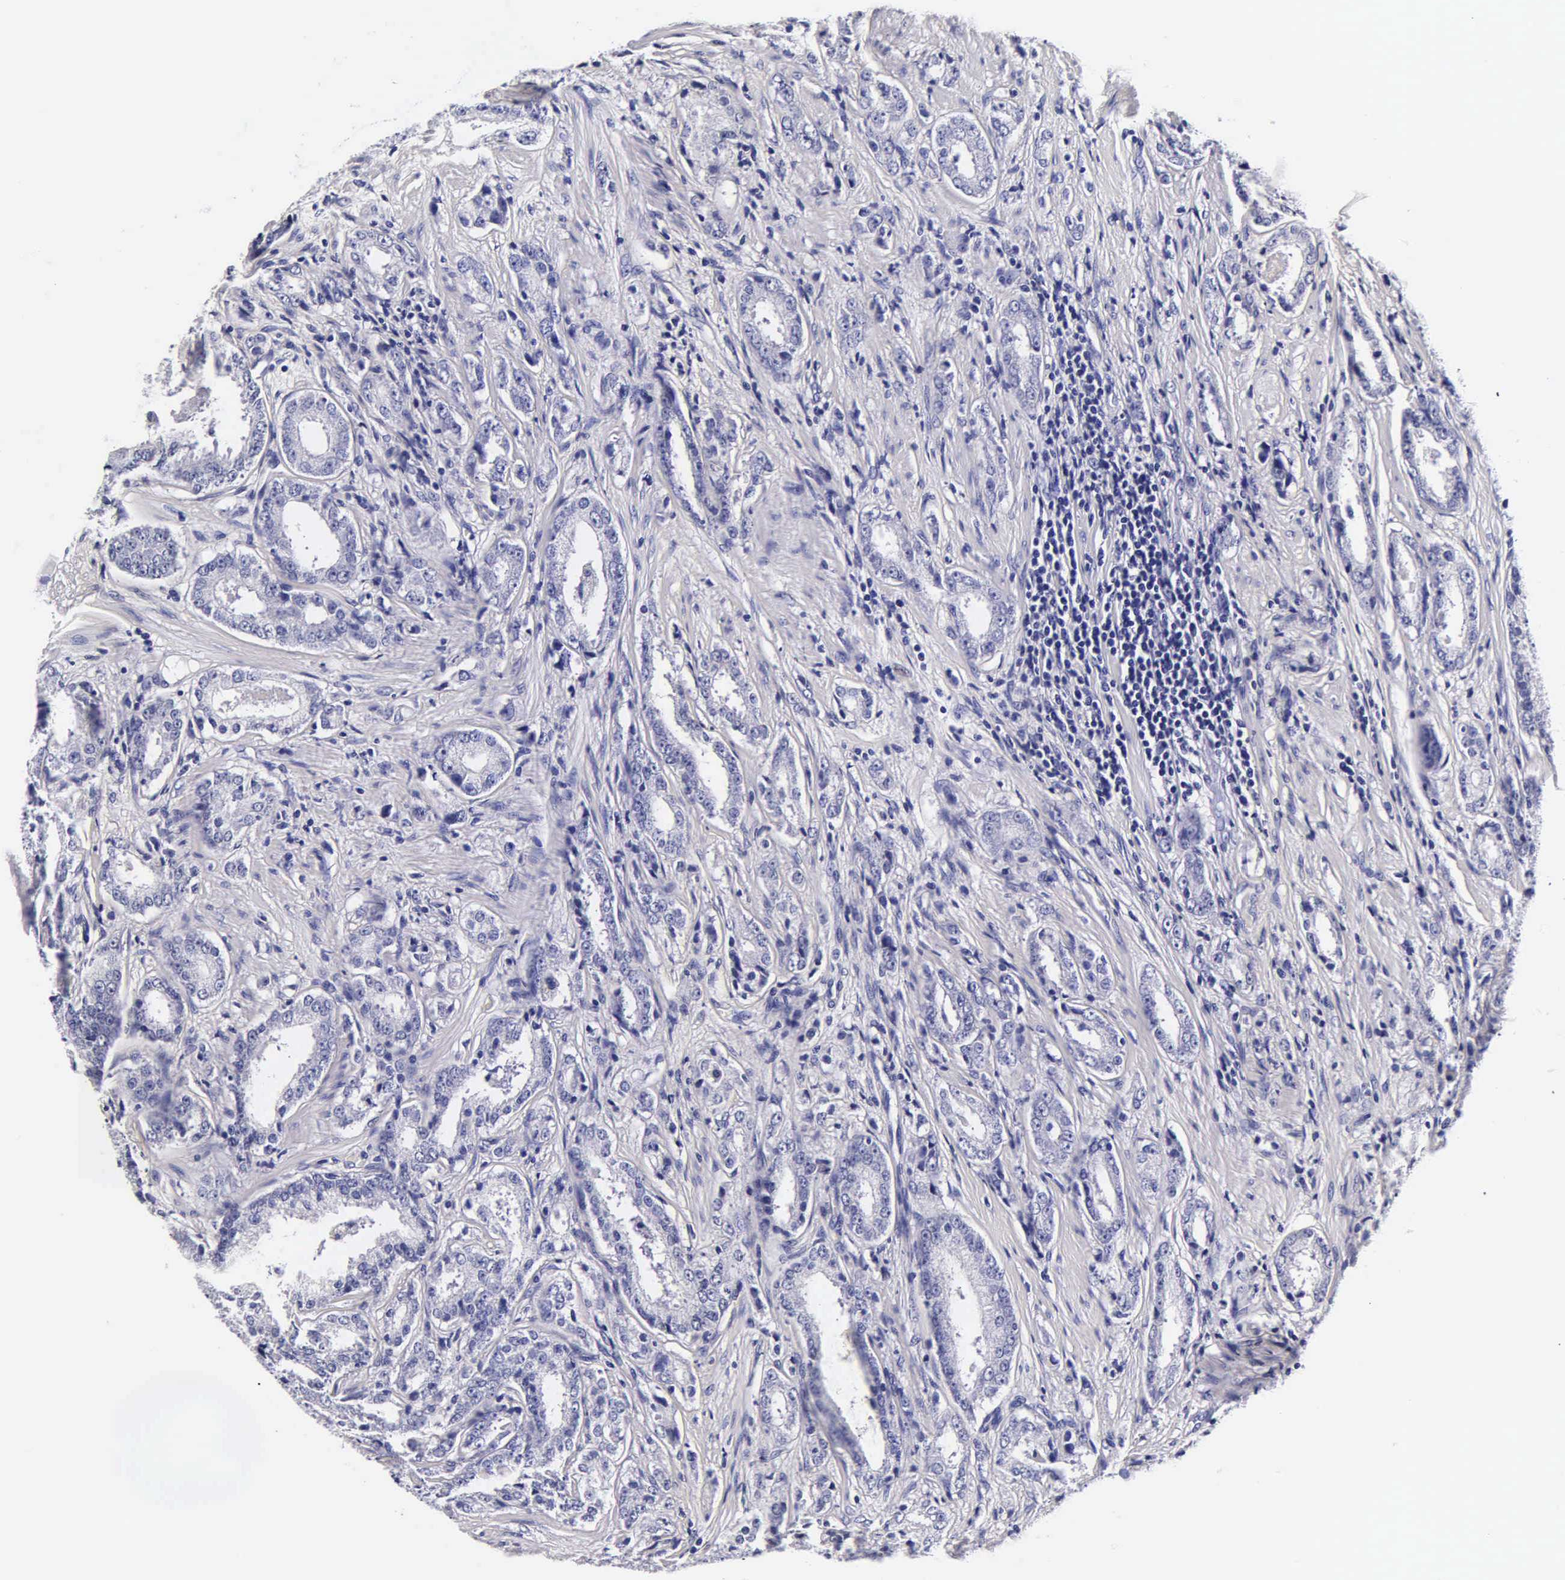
{"staining": {"intensity": "negative", "quantity": "none", "location": "none"}, "tissue": "prostate cancer", "cell_type": "Tumor cells", "image_type": "cancer", "snomed": [{"axis": "morphology", "description": "Adenocarcinoma, Medium grade"}, {"axis": "topography", "description": "Prostate"}], "caption": "Immunohistochemistry (IHC) photomicrograph of human prostate cancer (adenocarcinoma (medium-grade)) stained for a protein (brown), which exhibits no expression in tumor cells. Nuclei are stained in blue.", "gene": "IAPP", "patient": {"sex": "male", "age": 53}}